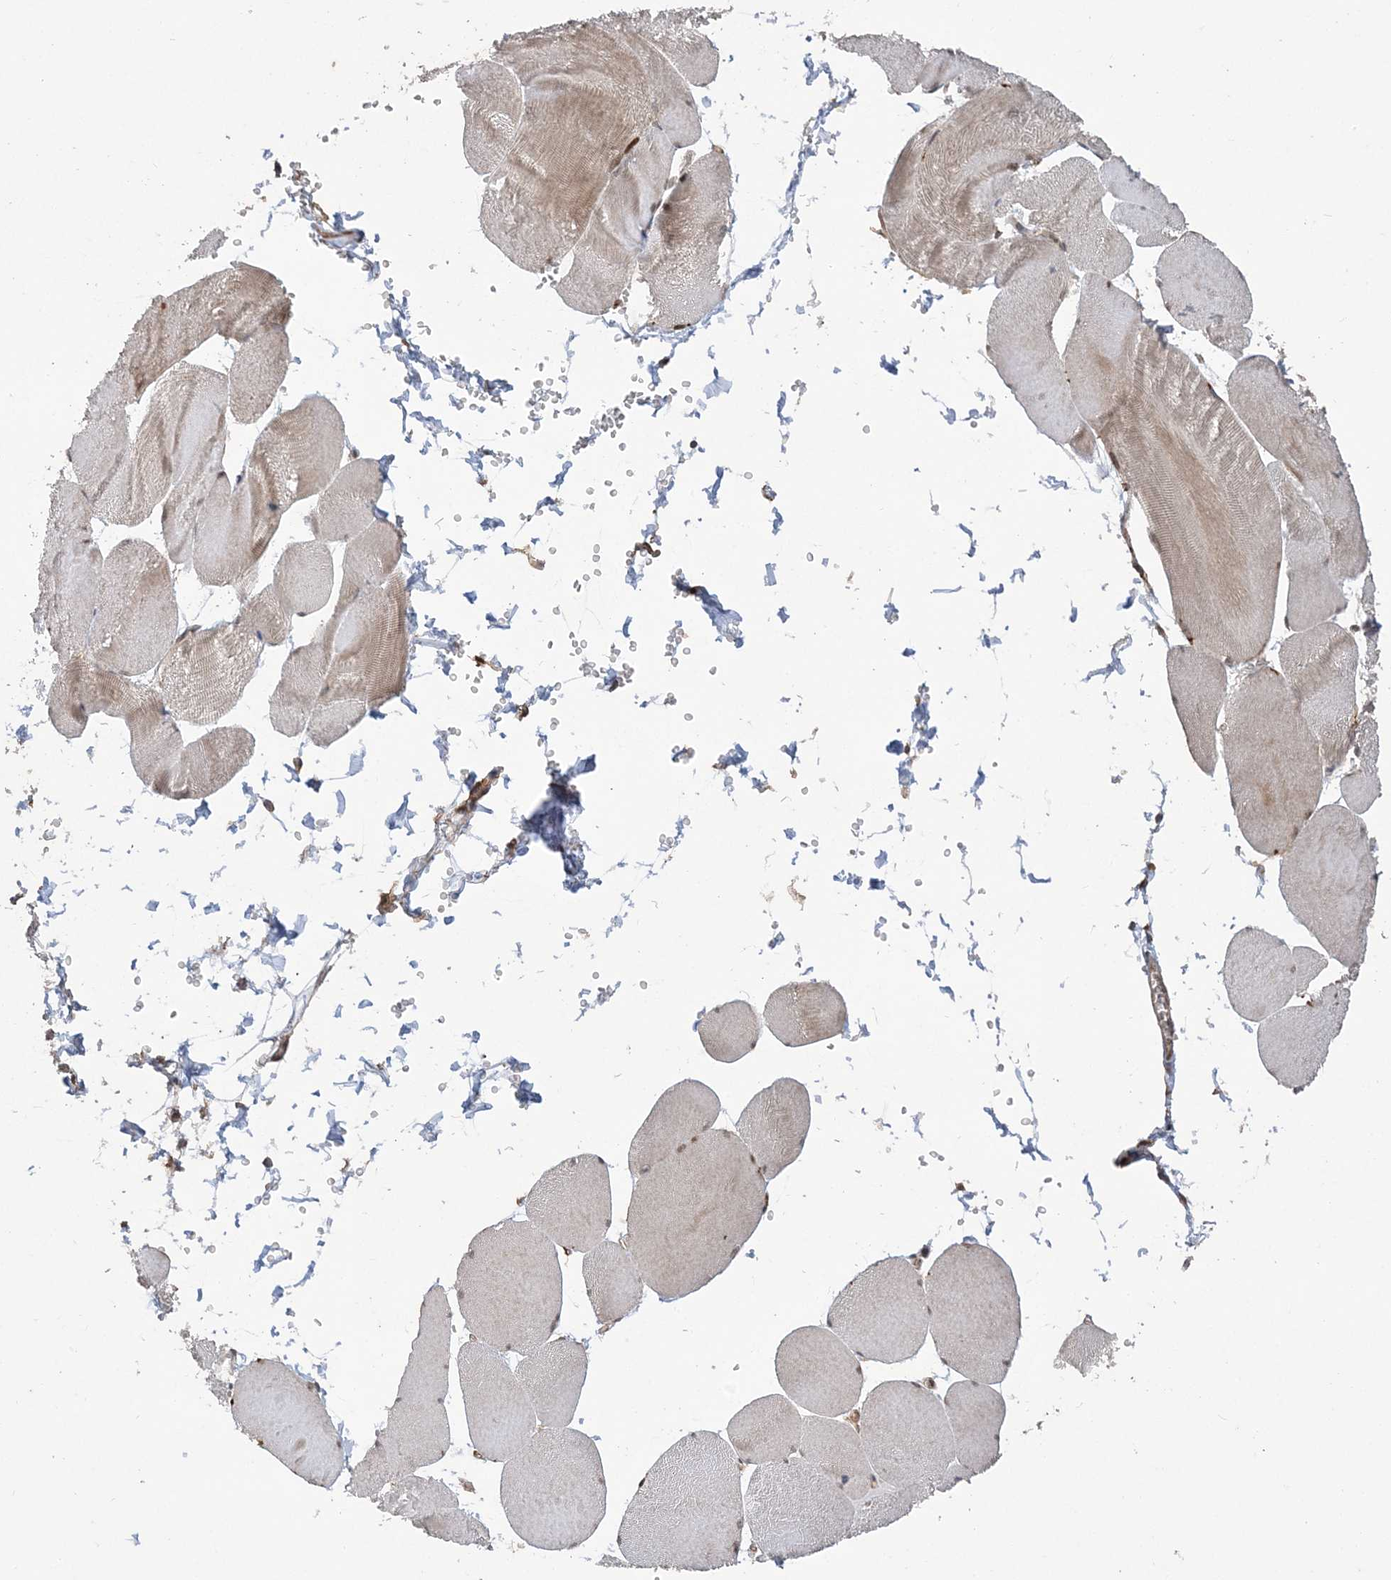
{"staining": {"intensity": "weak", "quantity": "25%-75%", "location": "cytoplasmic/membranous"}, "tissue": "skeletal muscle", "cell_type": "Myocytes", "image_type": "normal", "snomed": [{"axis": "morphology", "description": "Normal tissue, NOS"}, {"axis": "morphology", "description": "Basal cell carcinoma"}, {"axis": "topography", "description": "Skeletal muscle"}], "caption": "The micrograph displays staining of unremarkable skeletal muscle, revealing weak cytoplasmic/membranous protein positivity (brown color) within myocytes.", "gene": "HERPUD1", "patient": {"sex": "female", "age": 64}}